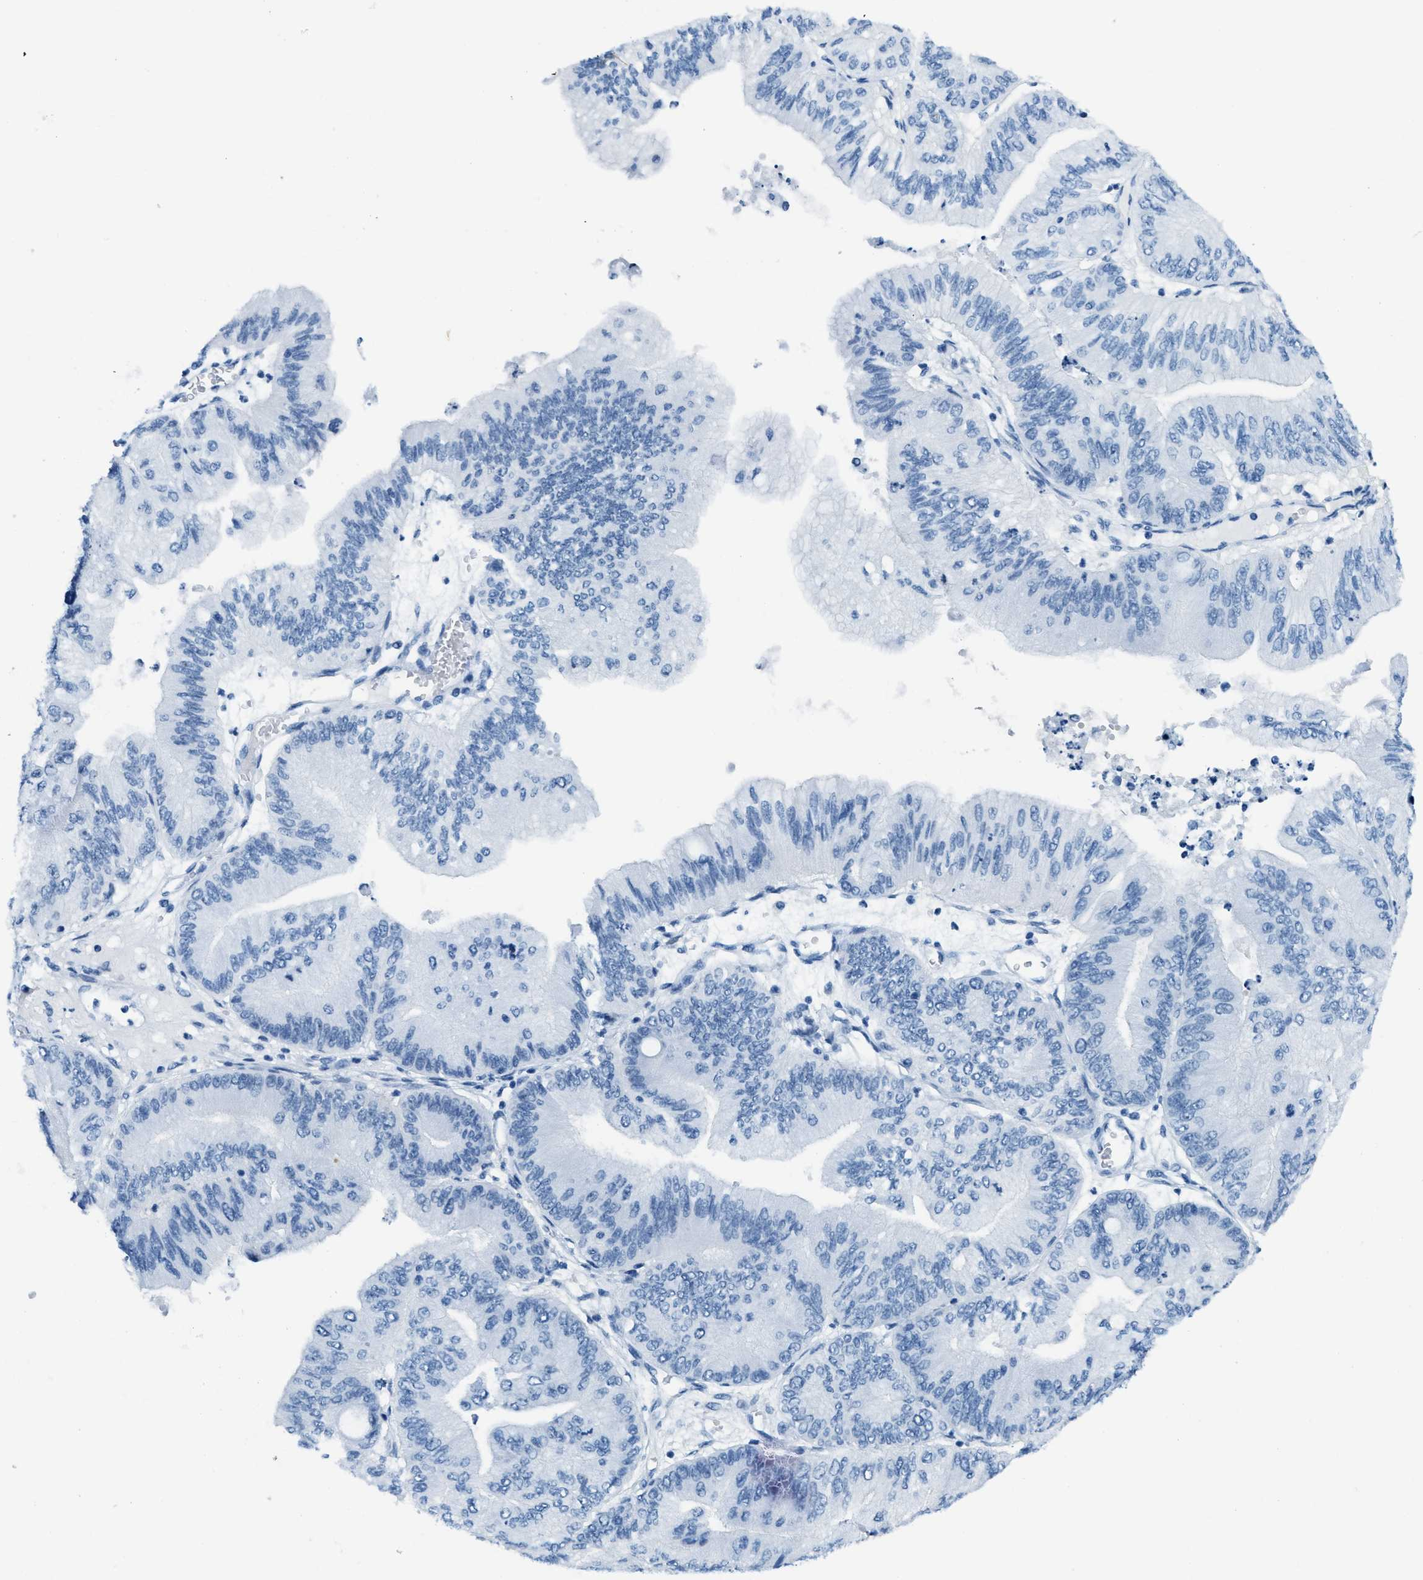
{"staining": {"intensity": "negative", "quantity": "none", "location": "none"}, "tissue": "ovarian cancer", "cell_type": "Tumor cells", "image_type": "cancer", "snomed": [{"axis": "morphology", "description": "Cystadenocarcinoma, mucinous, NOS"}, {"axis": "topography", "description": "Ovary"}], "caption": "IHC micrograph of human ovarian mucinous cystadenocarcinoma stained for a protein (brown), which demonstrates no expression in tumor cells. (Stains: DAB immunohistochemistry (IHC) with hematoxylin counter stain, Microscopy: brightfield microscopy at high magnification).", "gene": "PLA2G2A", "patient": {"sex": "female", "age": 61}}